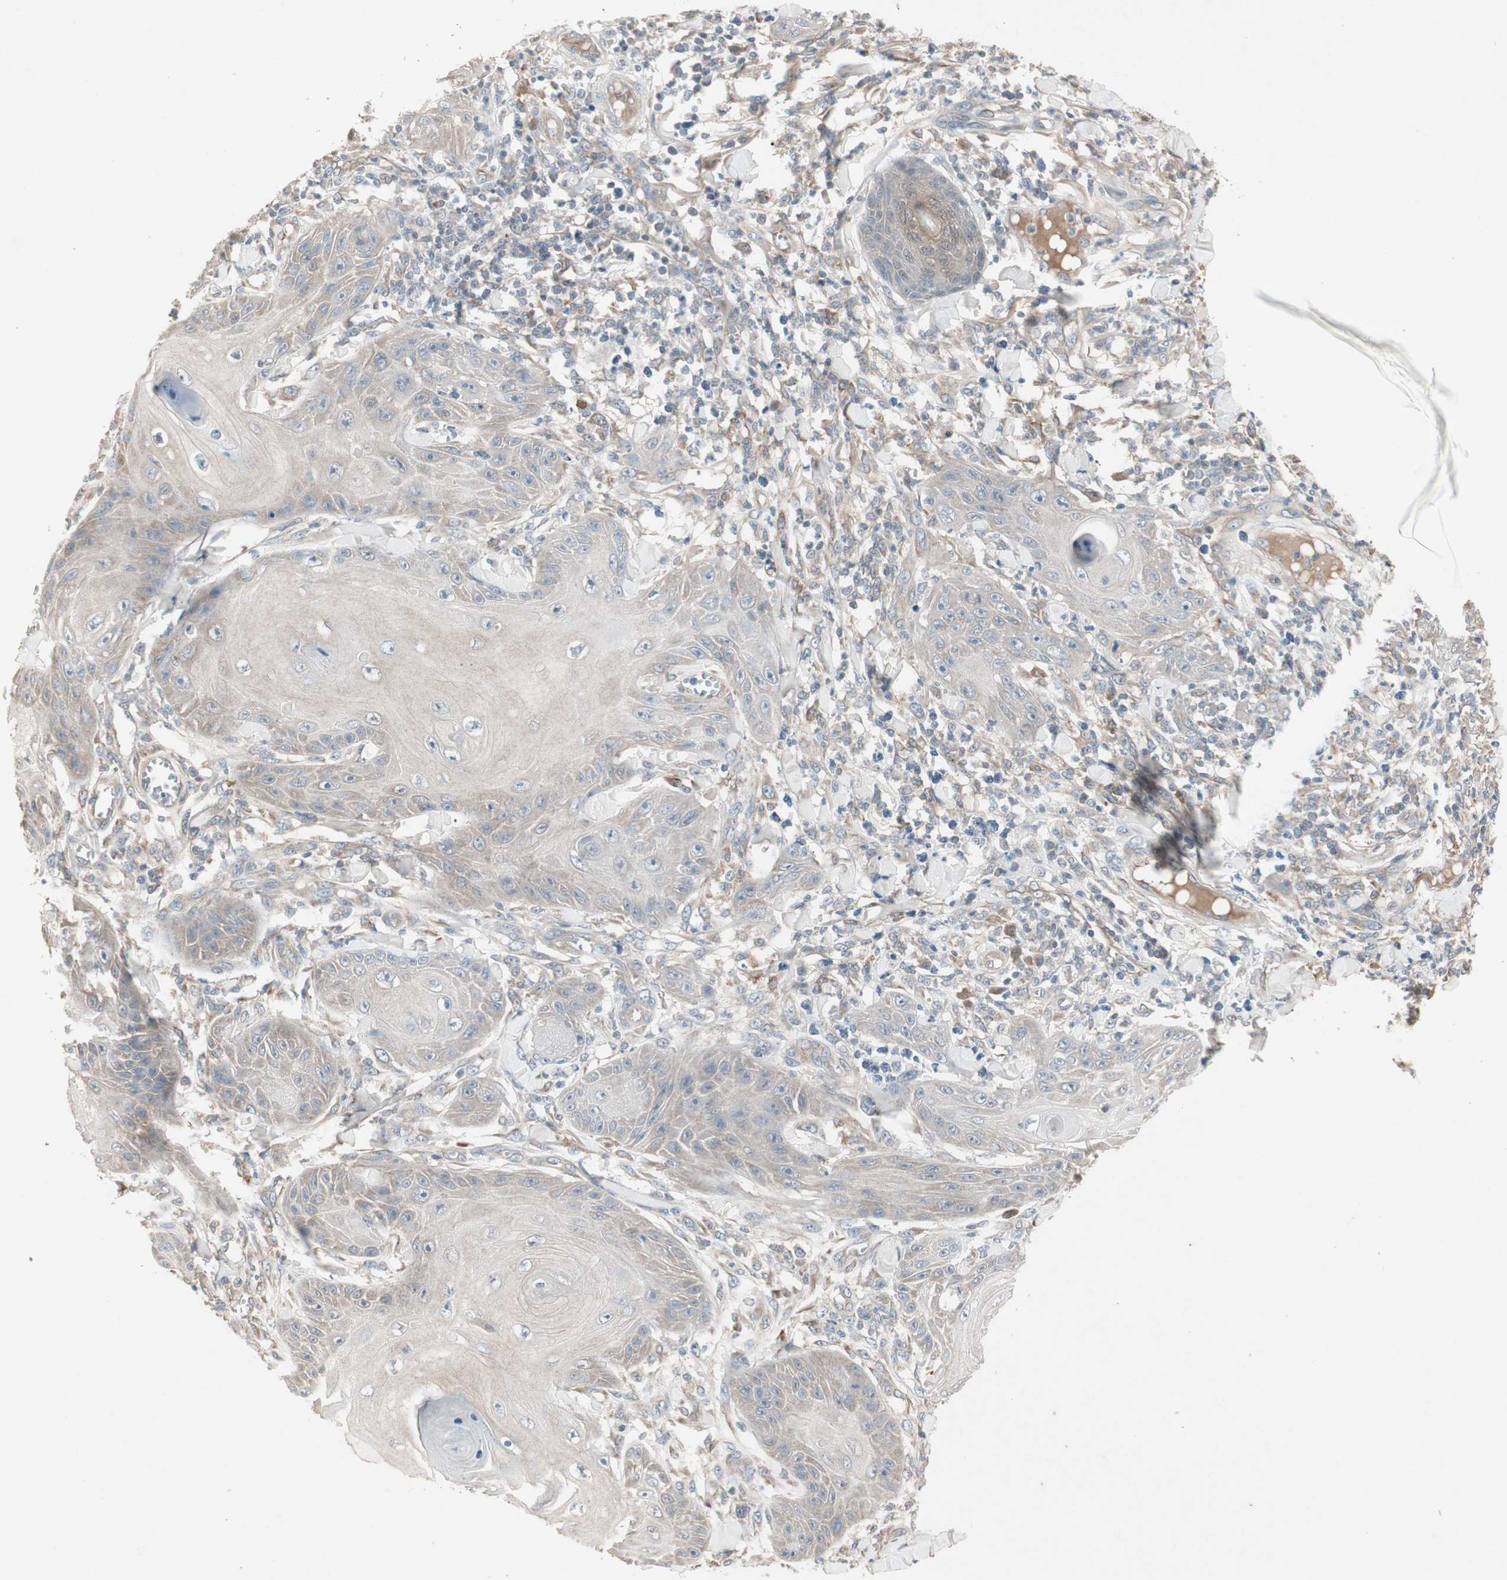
{"staining": {"intensity": "negative", "quantity": "none", "location": "none"}, "tissue": "skin cancer", "cell_type": "Tumor cells", "image_type": "cancer", "snomed": [{"axis": "morphology", "description": "Squamous cell carcinoma, NOS"}, {"axis": "topography", "description": "Skin"}], "caption": "Tumor cells show no significant protein expression in skin cancer (squamous cell carcinoma).", "gene": "JMJD7-PLA2G4B", "patient": {"sex": "female", "age": 78}}